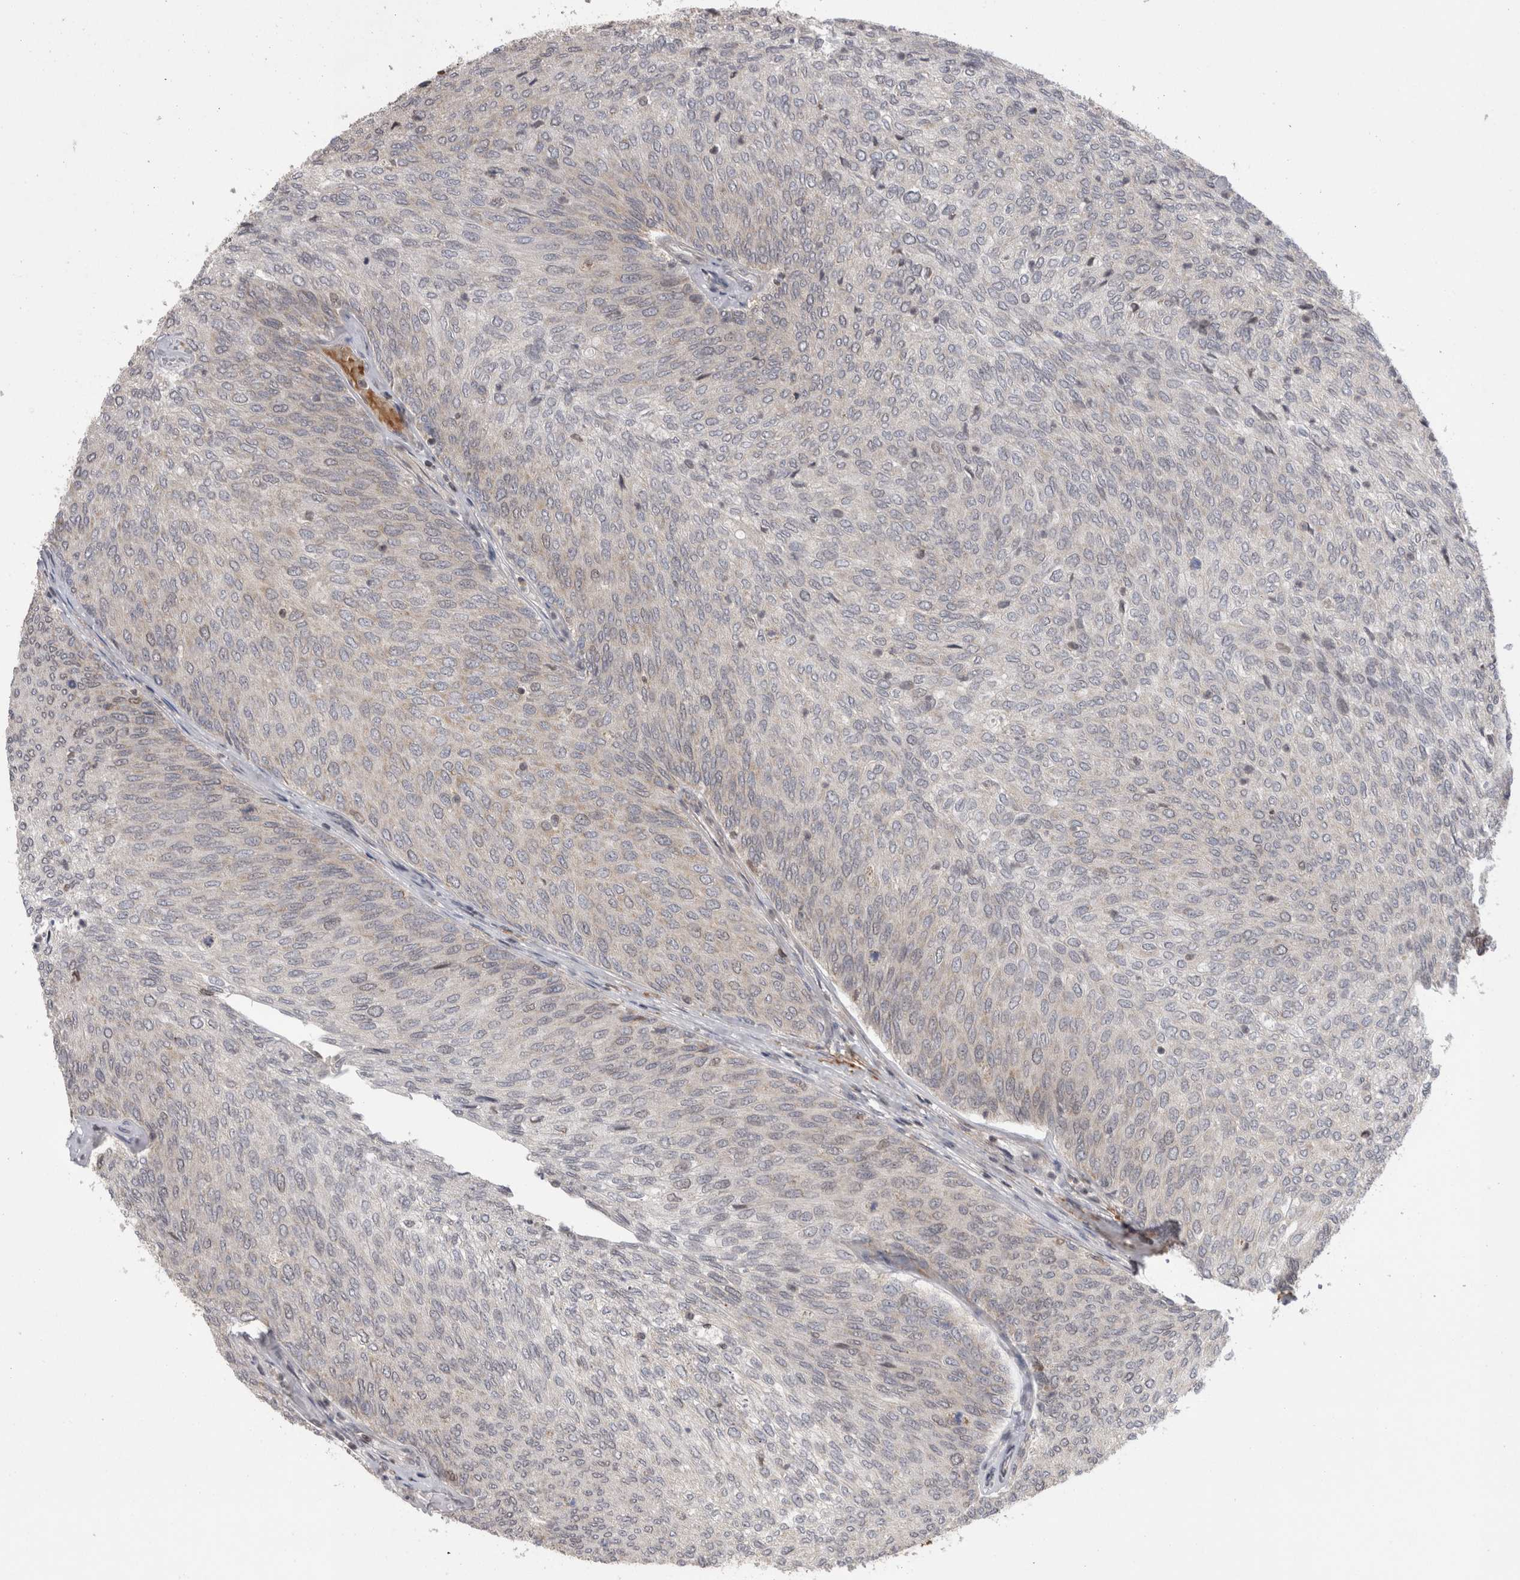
{"staining": {"intensity": "negative", "quantity": "none", "location": "none"}, "tissue": "urothelial cancer", "cell_type": "Tumor cells", "image_type": "cancer", "snomed": [{"axis": "morphology", "description": "Urothelial carcinoma, Low grade"}, {"axis": "topography", "description": "Urinary bladder"}], "caption": "Urothelial cancer was stained to show a protein in brown. There is no significant staining in tumor cells.", "gene": "DARS2", "patient": {"sex": "female", "age": 79}}